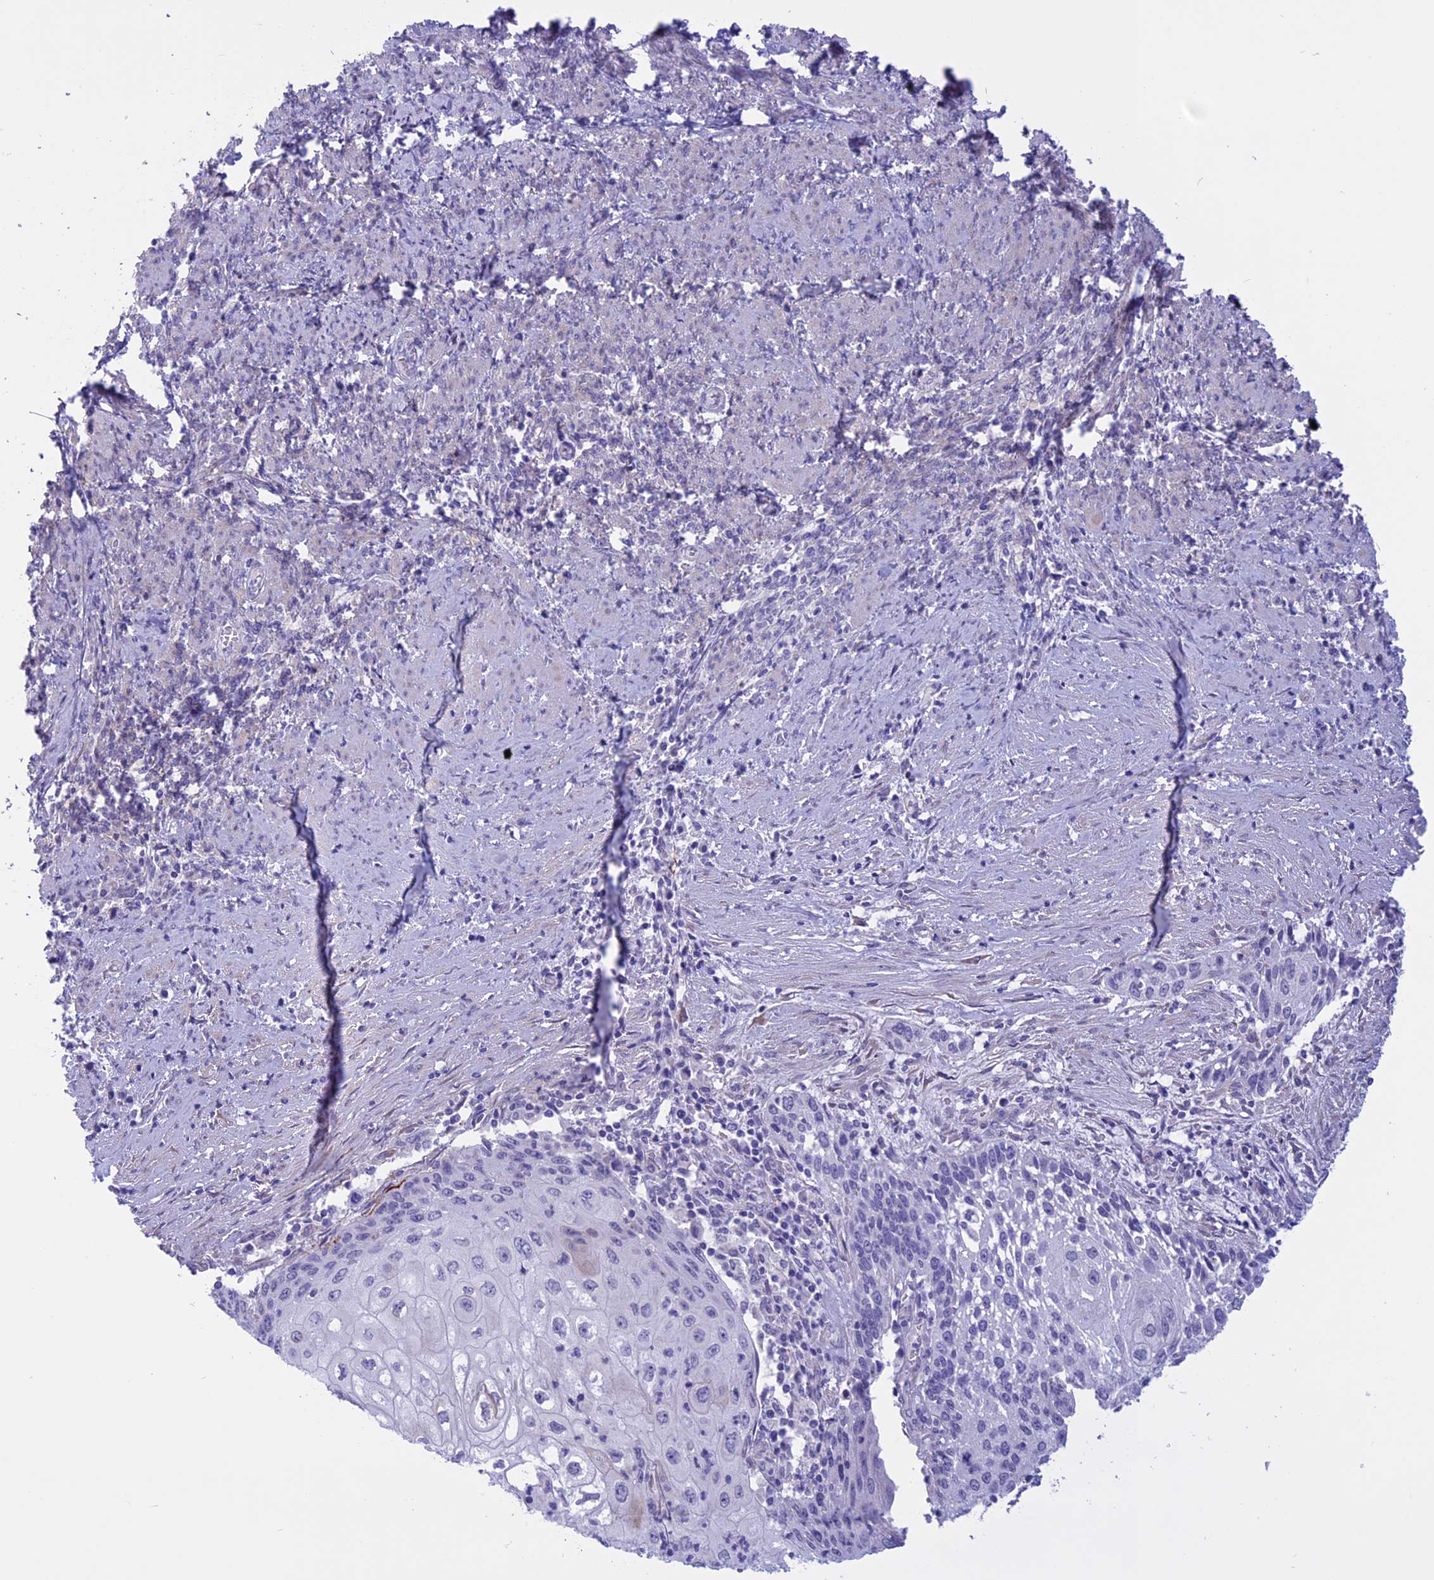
{"staining": {"intensity": "negative", "quantity": "none", "location": "none"}, "tissue": "cervical cancer", "cell_type": "Tumor cells", "image_type": "cancer", "snomed": [{"axis": "morphology", "description": "Squamous cell carcinoma, NOS"}, {"axis": "topography", "description": "Cervix"}], "caption": "Tumor cells are negative for brown protein staining in cervical cancer (squamous cell carcinoma). (Brightfield microscopy of DAB (3,3'-diaminobenzidine) immunohistochemistry at high magnification).", "gene": "SPHKAP", "patient": {"sex": "female", "age": 67}}